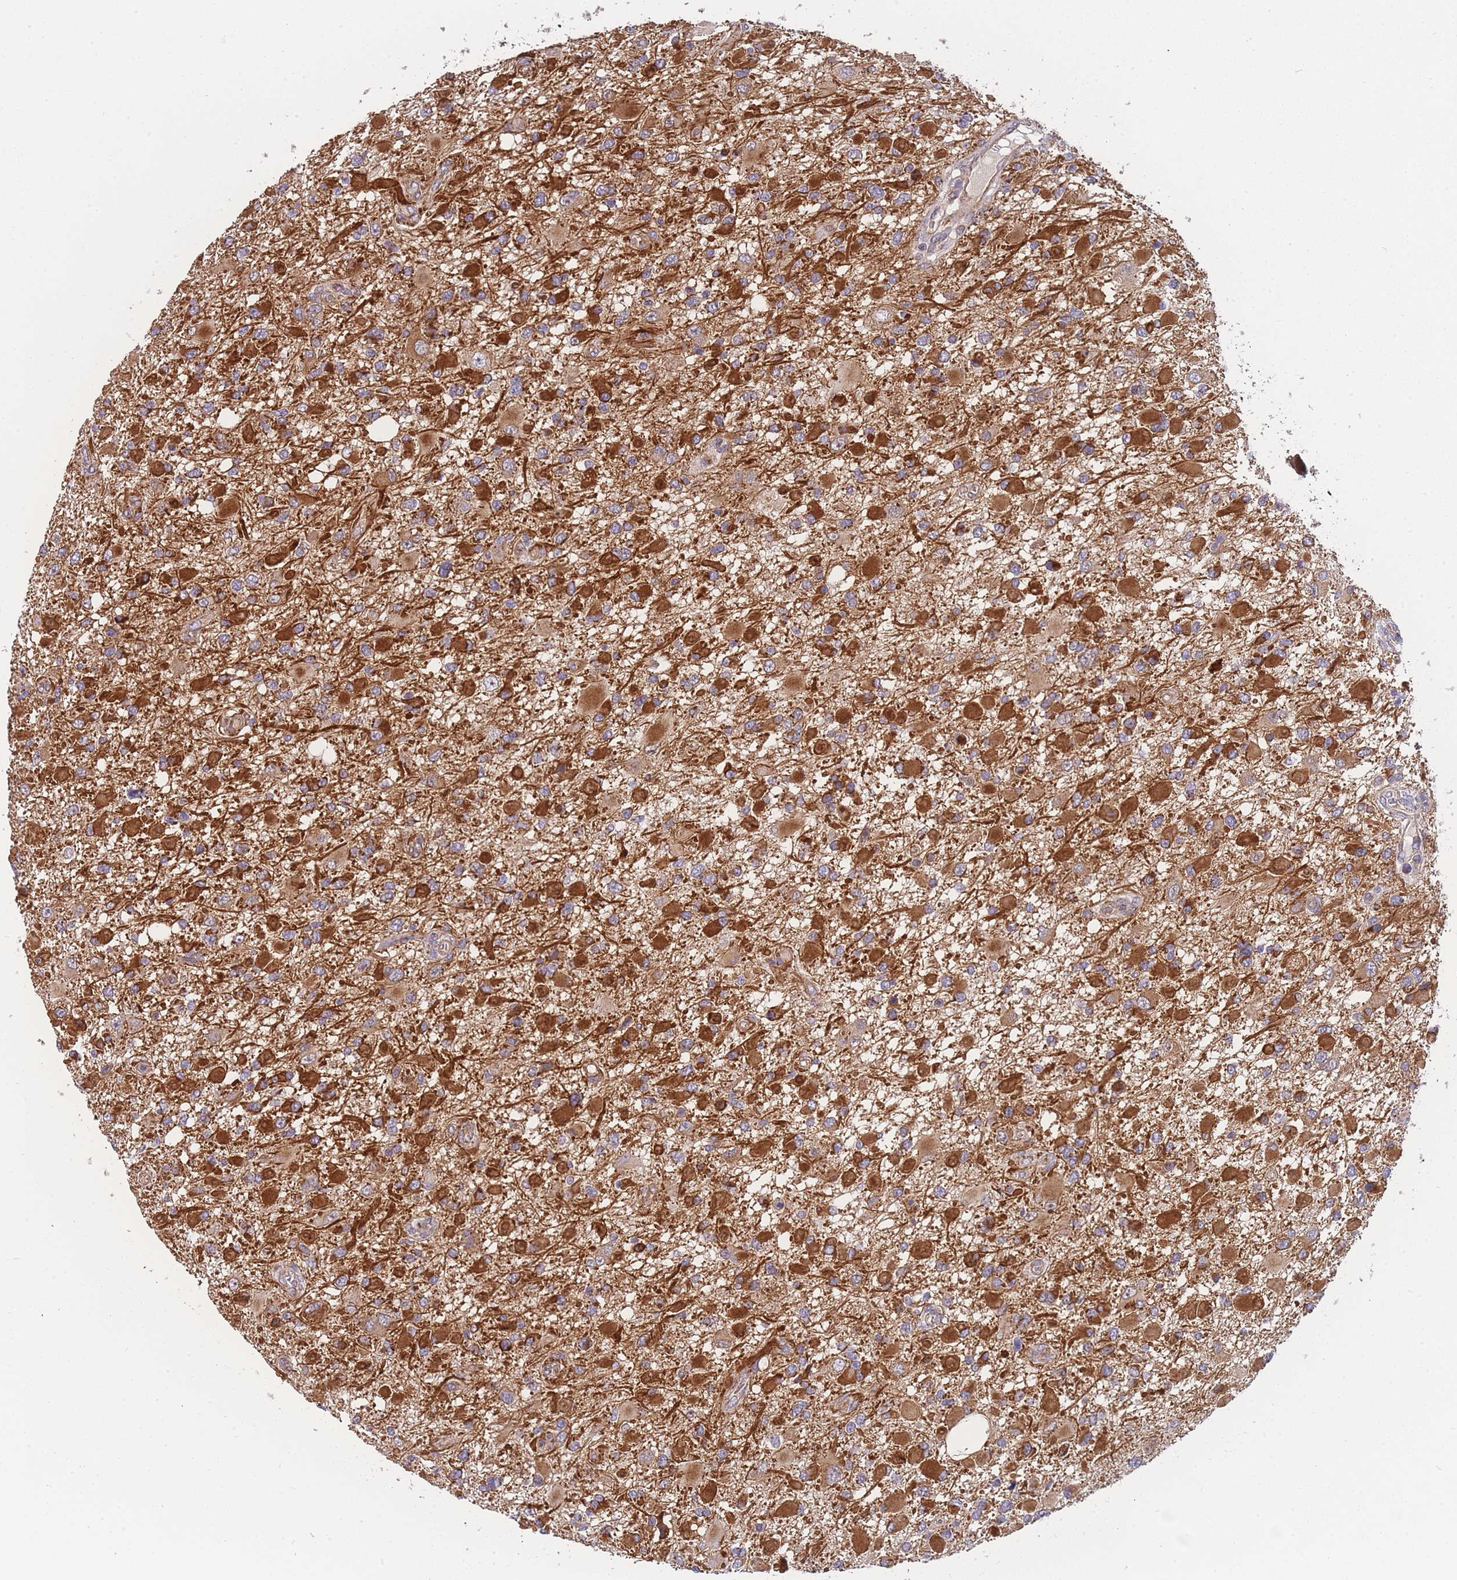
{"staining": {"intensity": "moderate", "quantity": ">75%", "location": "cytoplasmic/membranous"}, "tissue": "glioma", "cell_type": "Tumor cells", "image_type": "cancer", "snomed": [{"axis": "morphology", "description": "Glioma, malignant, High grade"}, {"axis": "topography", "description": "Brain"}], "caption": "Protein analysis of malignant high-grade glioma tissue demonstrates moderate cytoplasmic/membranous positivity in about >75% of tumor cells.", "gene": "MTRES1", "patient": {"sex": "male", "age": 53}}